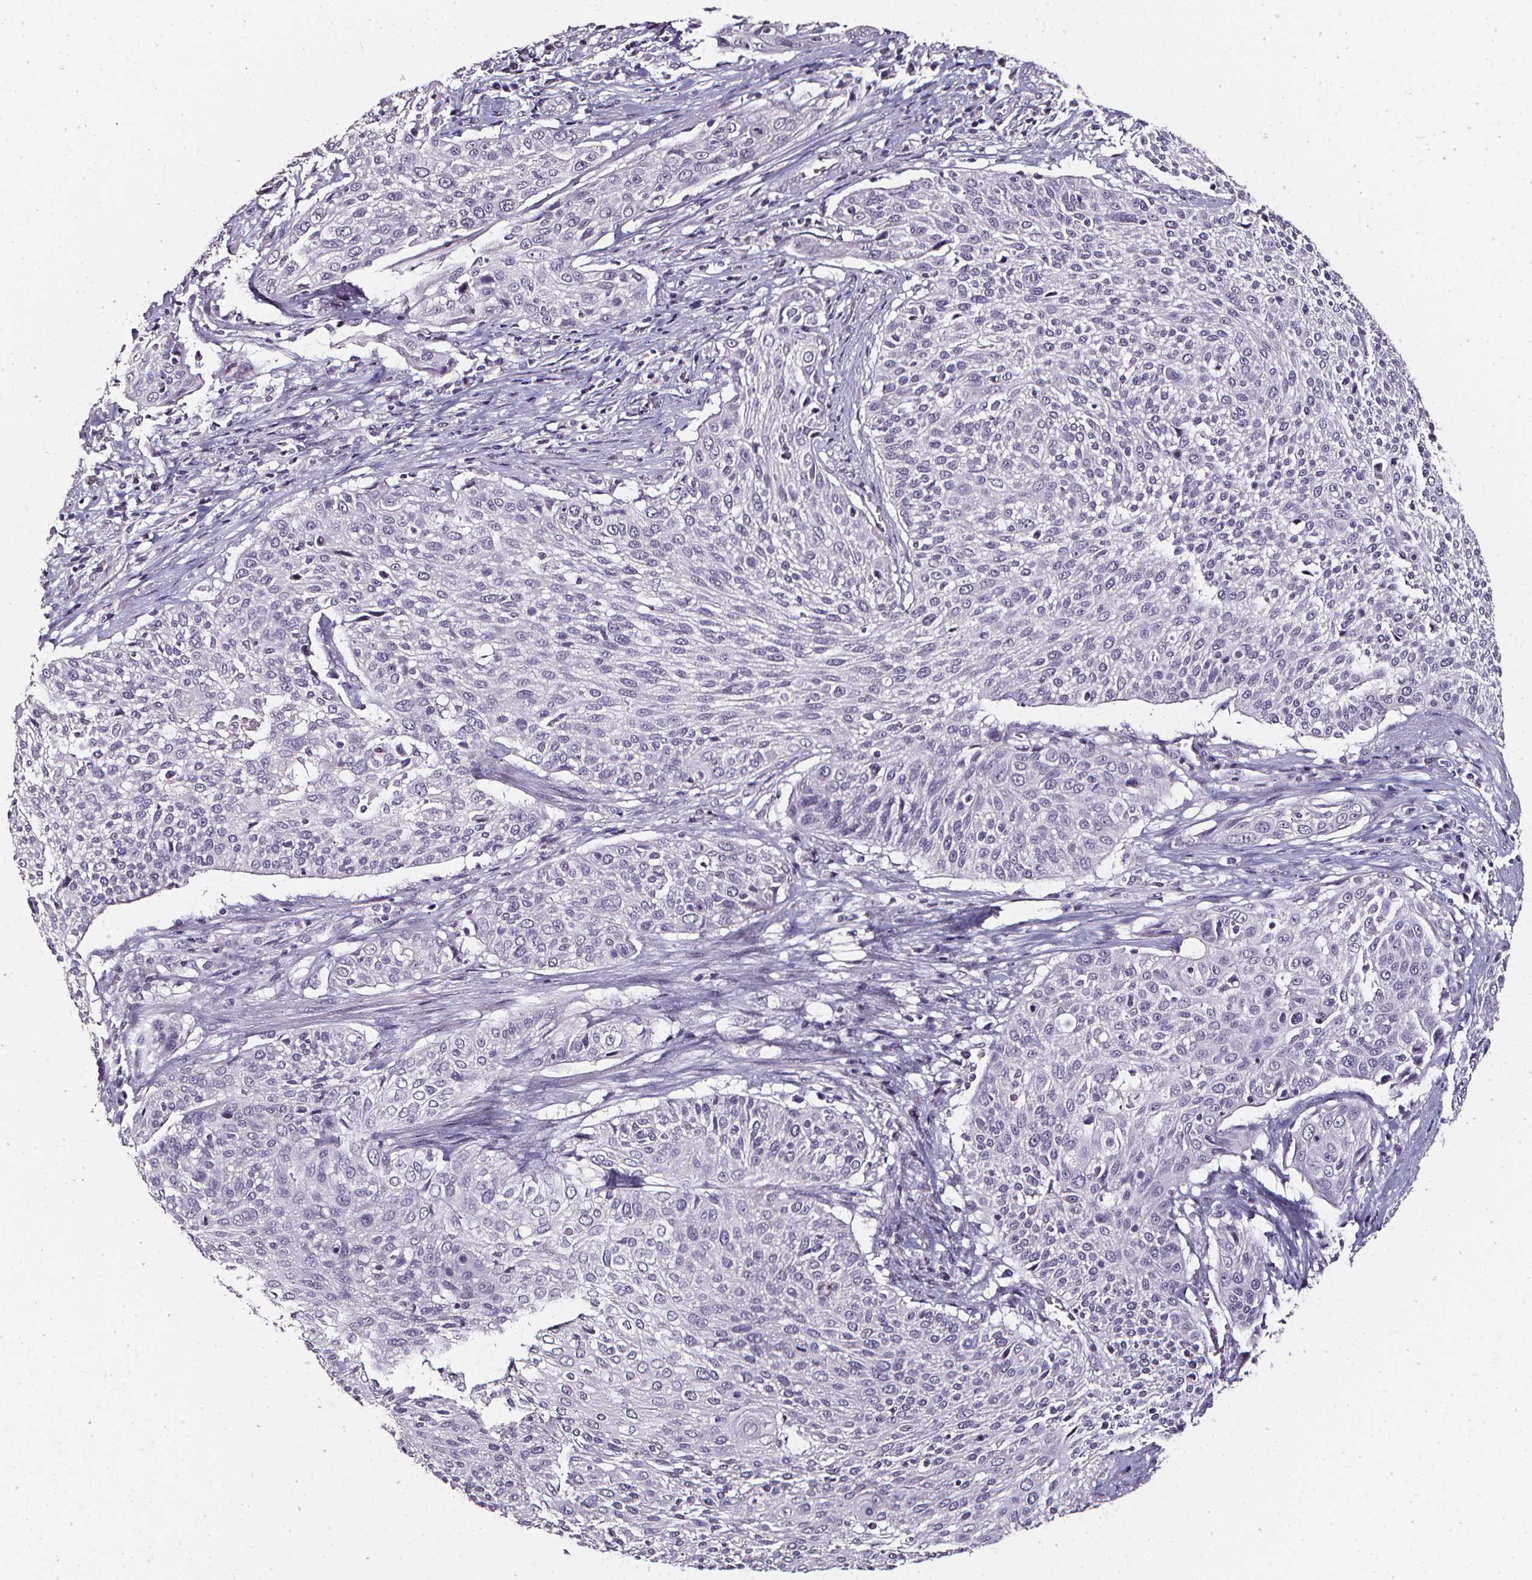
{"staining": {"intensity": "negative", "quantity": "none", "location": "none"}, "tissue": "cervical cancer", "cell_type": "Tumor cells", "image_type": "cancer", "snomed": [{"axis": "morphology", "description": "Squamous cell carcinoma, NOS"}, {"axis": "topography", "description": "Cervix"}], "caption": "Image shows no protein expression in tumor cells of cervical cancer (squamous cell carcinoma) tissue.", "gene": "DEFA5", "patient": {"sex": "female", "age": 31}}